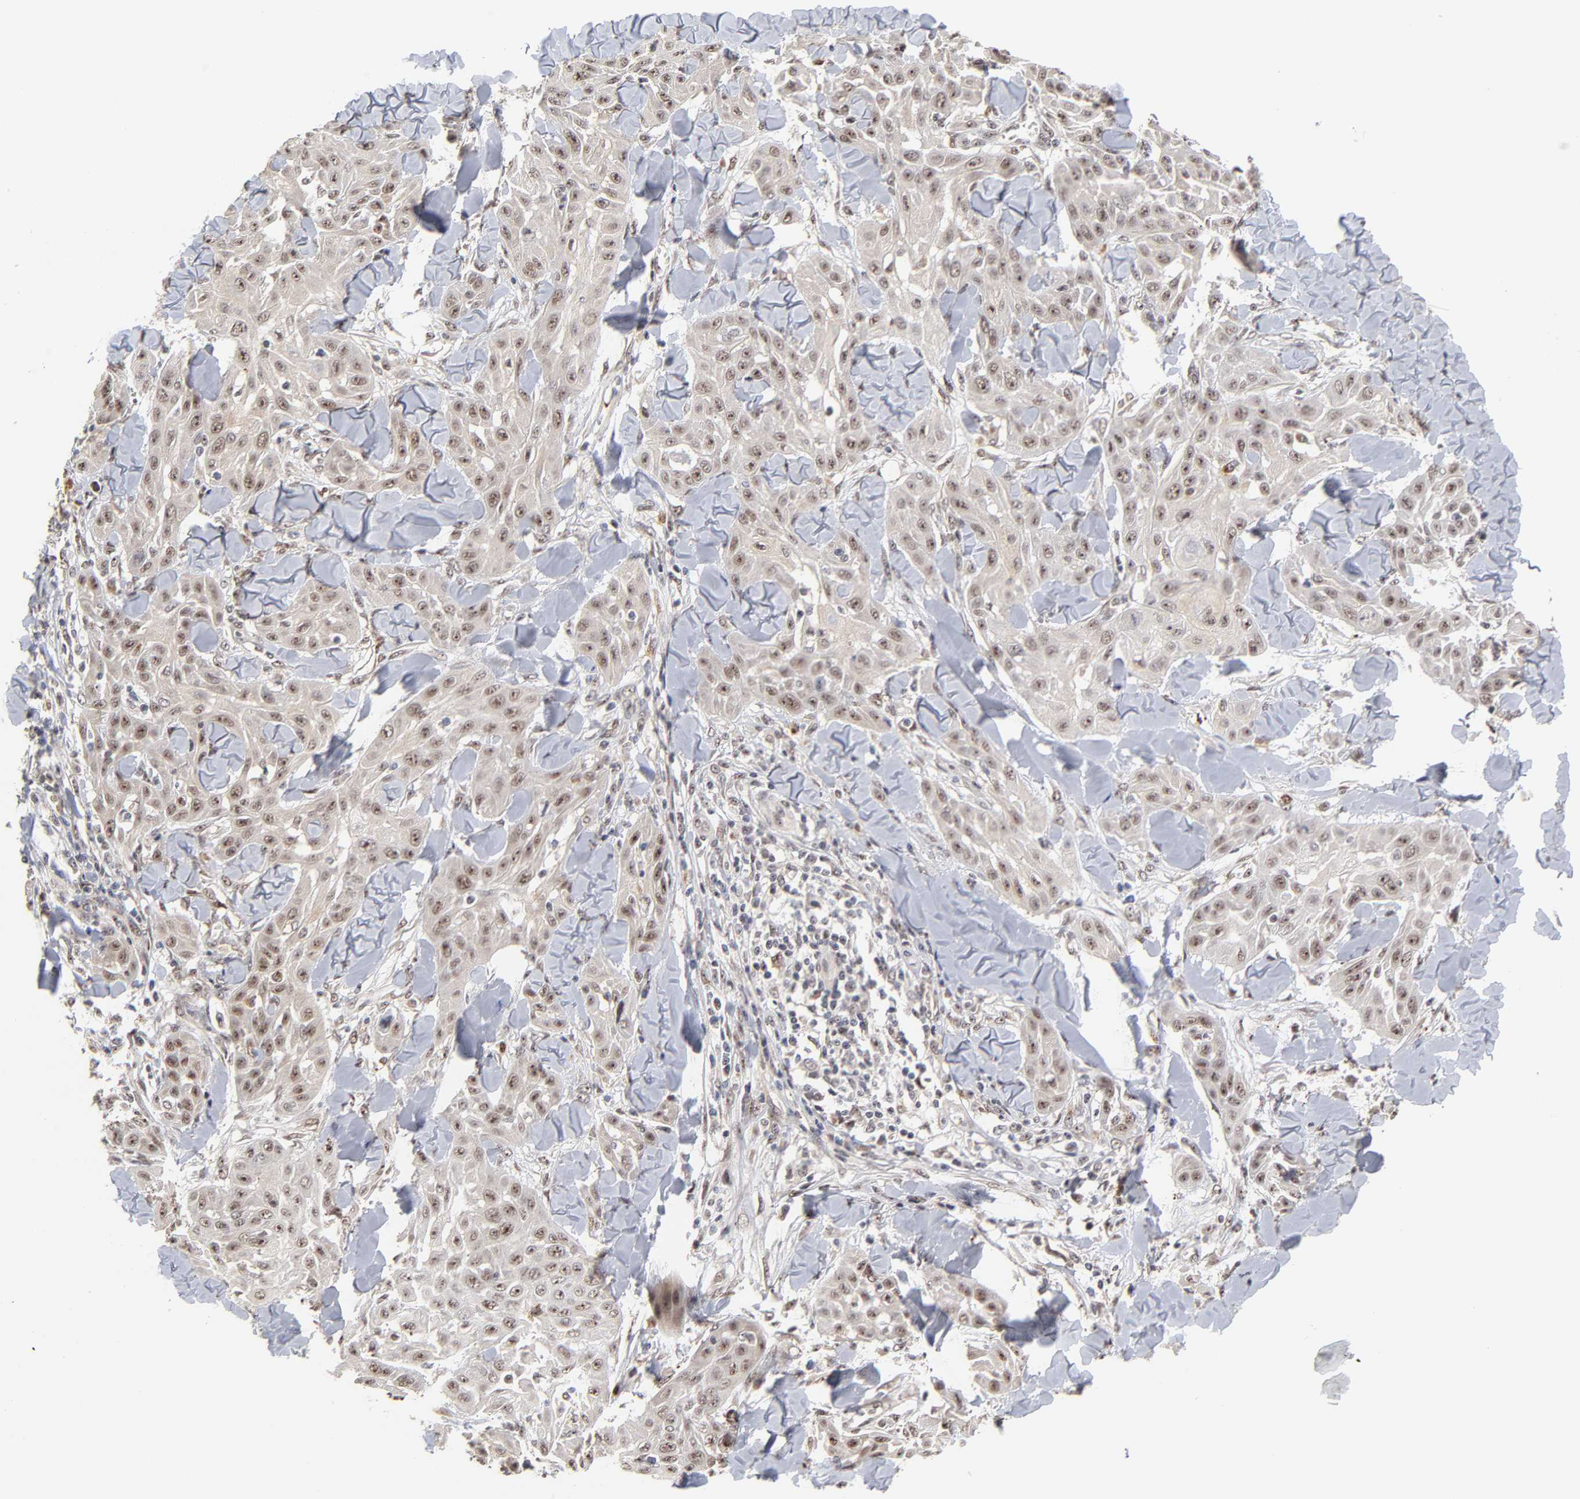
{"staining": {"intensity": "weak", "quantity": ">75%", "location": "nuclear"}, "tissue": "skin cancer", "cell_type": "Tumor cells", "image_type": "cancer", "snomed": [{"axis": "morphology", "description": "Squamous cell carcinoma, NOS"}, {"axis": "topography", "description": "Skin"}], "caption": "A micrograph of skin cancer (squamous cell carcinoma) stained for a protein displays weak nuclear brown staining in tumor cells.", "gene": "ZNF419", "patient": {"sex": "male", "age": 24}}